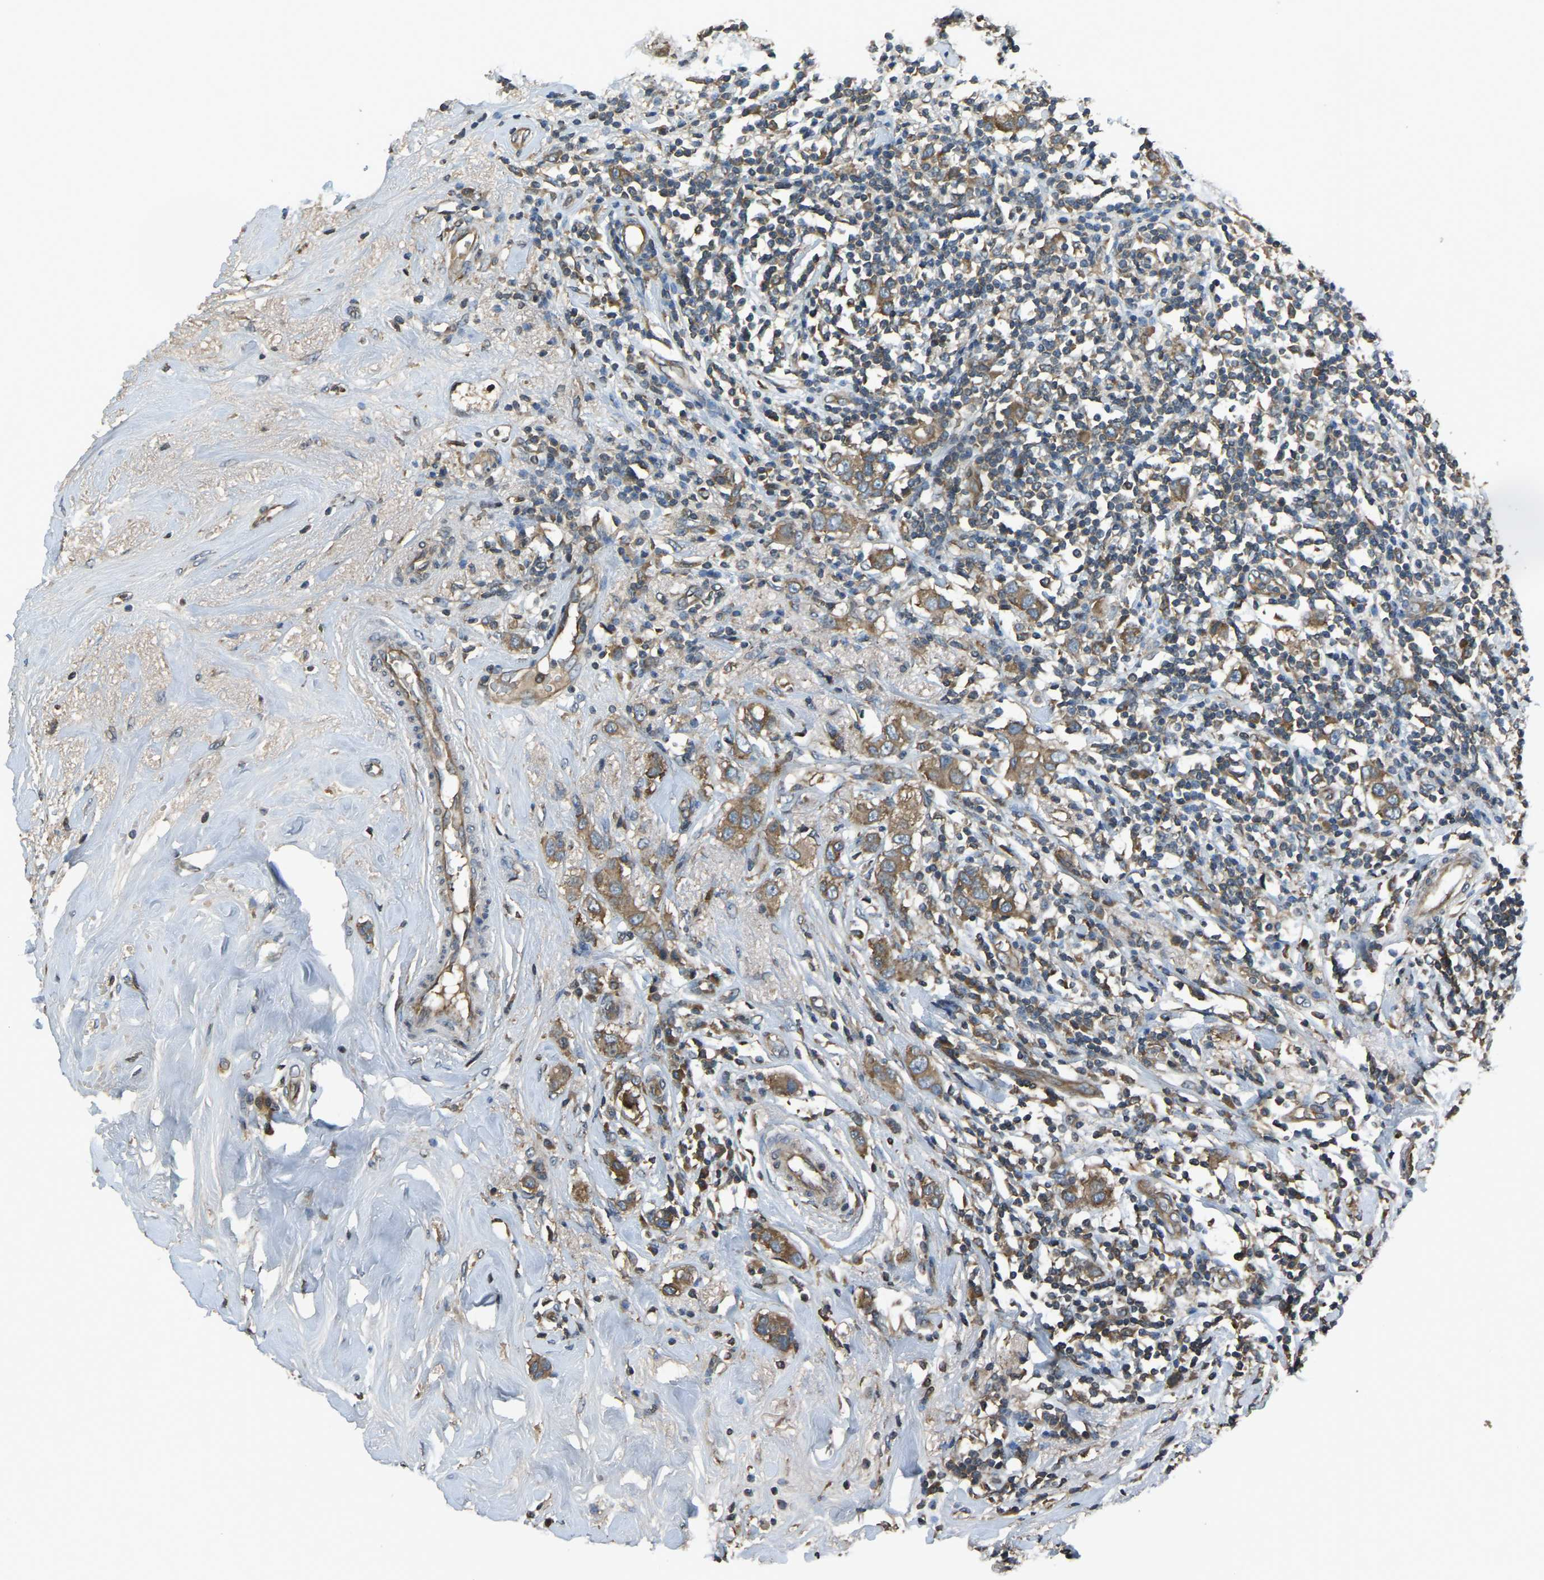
{"staining": {"intensity": "moderate", "quantity": ">75%", "location": "cytoplasmic/membranous"}, "tissue": "breast cancer", "cell_type": "Tumor cells", "image_type": "cancer", "snomed": [{"axis": "morphology", "description": "Duct carcinoma"}, {"axis": "topography", "description": "Breast"}], "caption": "A micrograph of breast cancer (invasive ductal carcinoma) stained for a protein shows moderate cytoplasmic/membranous brown staining in tumor cells.", "gene": "AIMP1", "patient": {"sex": "female", "age": 50}}